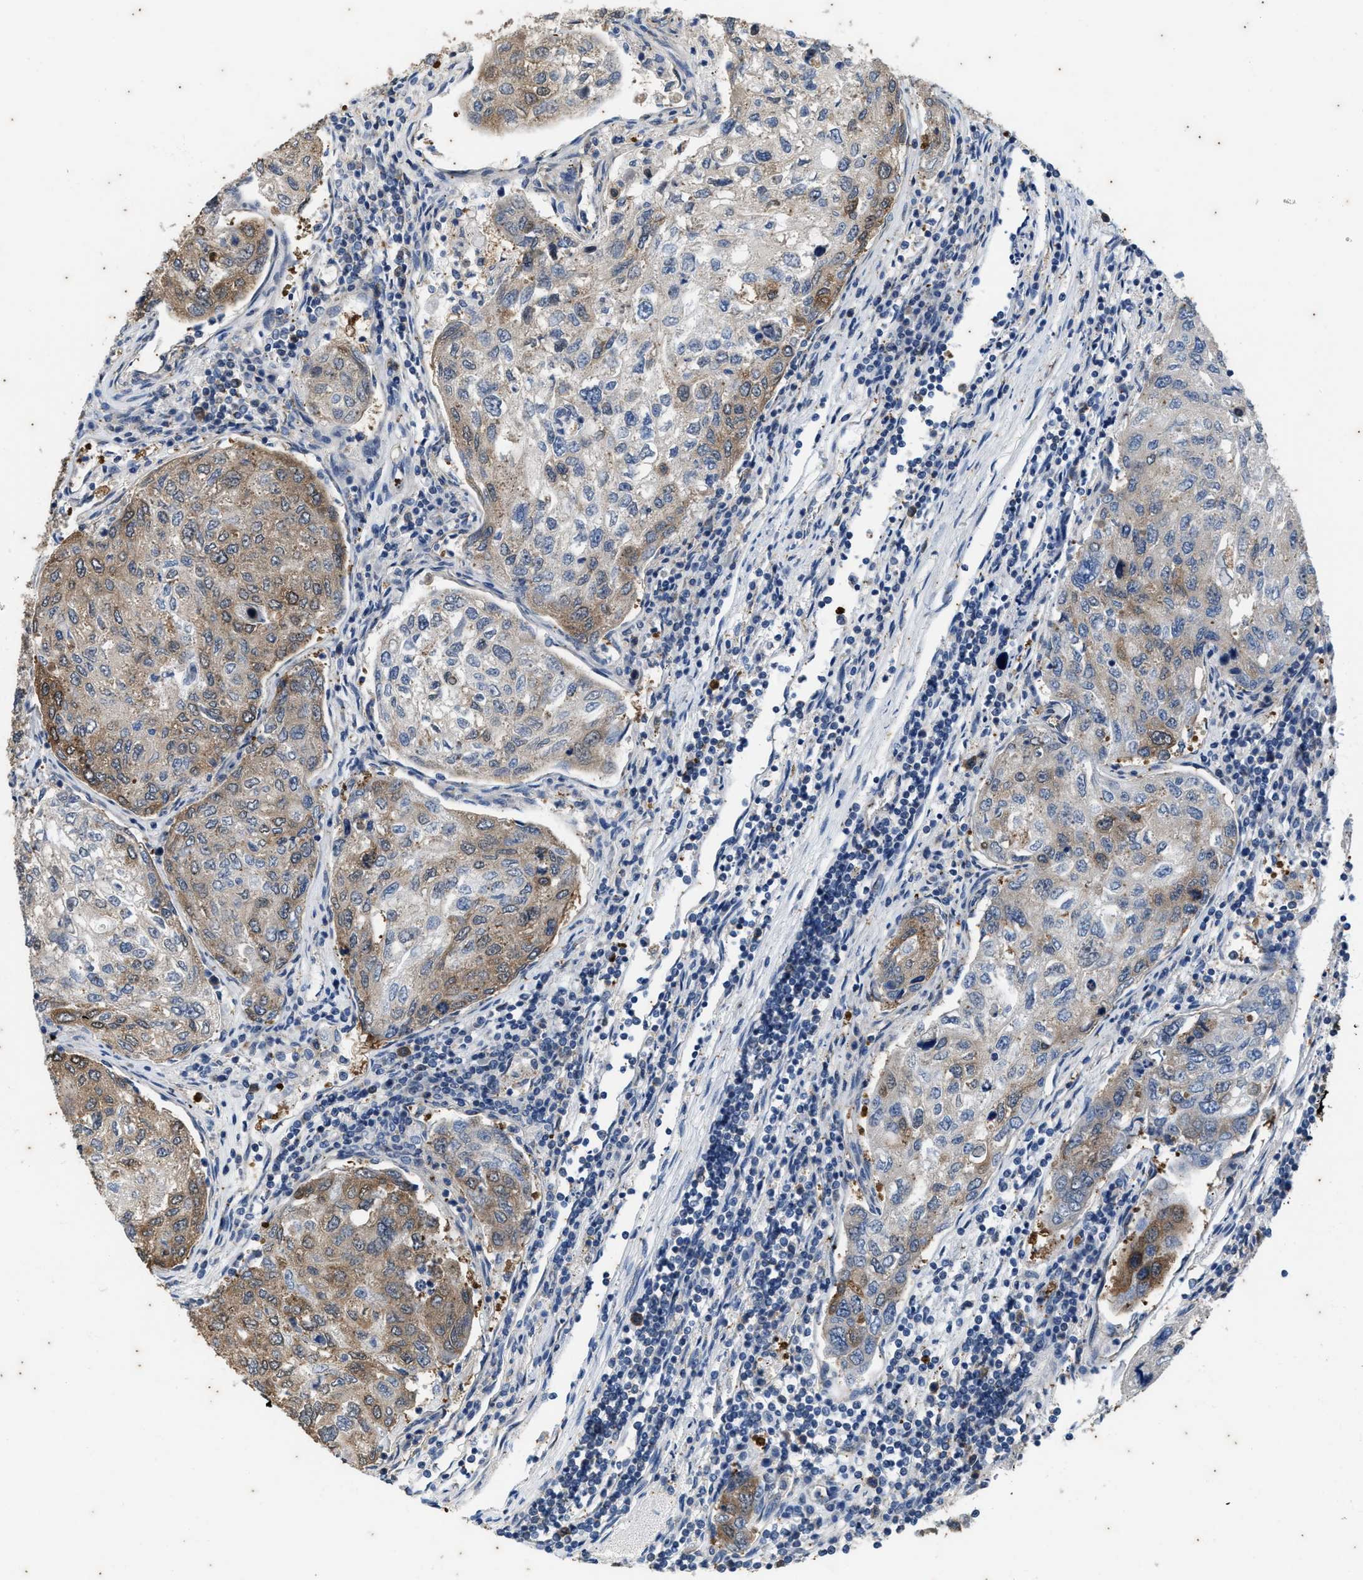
{"staining": {"intensity": "moderate", "quantity": "25%-75%", "location": "cytoplasmic/membranous"}, "tissue": "urothelial cancer", "cell_type": "Tumor cells", "image_type": "cancer", "snomed": [{"axis": "morphology", "description": "Urothelial carcinoma, High grade"}, {"axis": "topography", "description": "Lymph node"}, {"axis": "topography", "description": "Urinary bladder"}], "caption": "Immunohistochemical staining of human urothelial cancer shows medium levels of moderate cytoplasmic/membranous protein staining in approximately 25%-75% of tumor cells.", "gene": "COX19", "patient": {"sex": "male", "age": 51}}